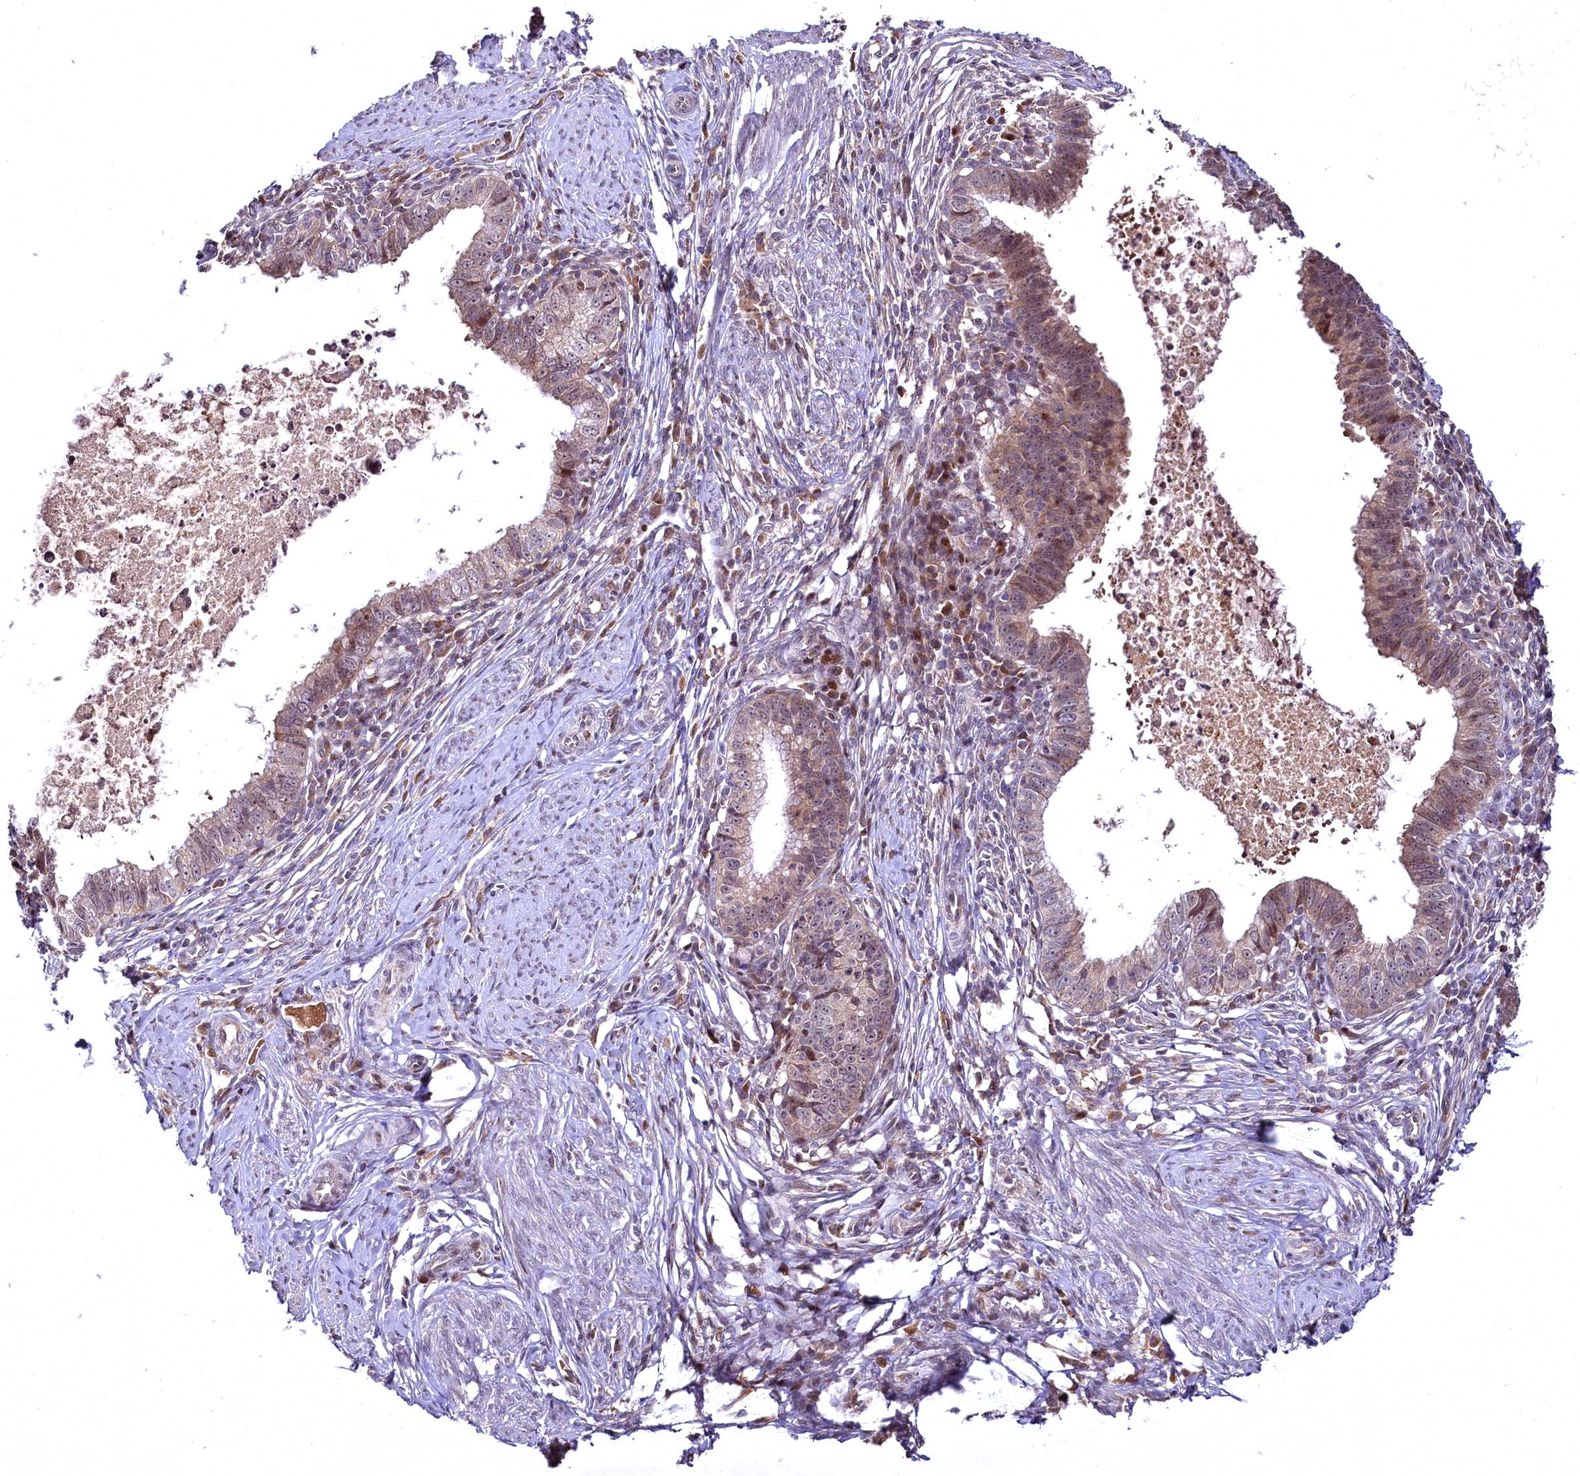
{"staining": {"intensity": "moderate", "quantity": "25%-75%", "location": "cytoplasmic/membranous"}, "tissue": "cervical cancer", "cell_type": "Tumor cells", "image_type": "cancer", "snomed": [{"axis": "morphology", "description": "Adenocarcinoma, NOS"}, {"axis": "topography", "description": "Cervix"}], "caption": "Immunohistochemistry (DAB (3,3'-diaminobenzidine)) staining of cervical adenocarcinoma demonstrates moderate cytoplasmic/membranous protein positivity in approximately 25%-75% of tumor cells.", "gene": "N4BP2L1", "patient": {"sex": "female", "age": 36}}